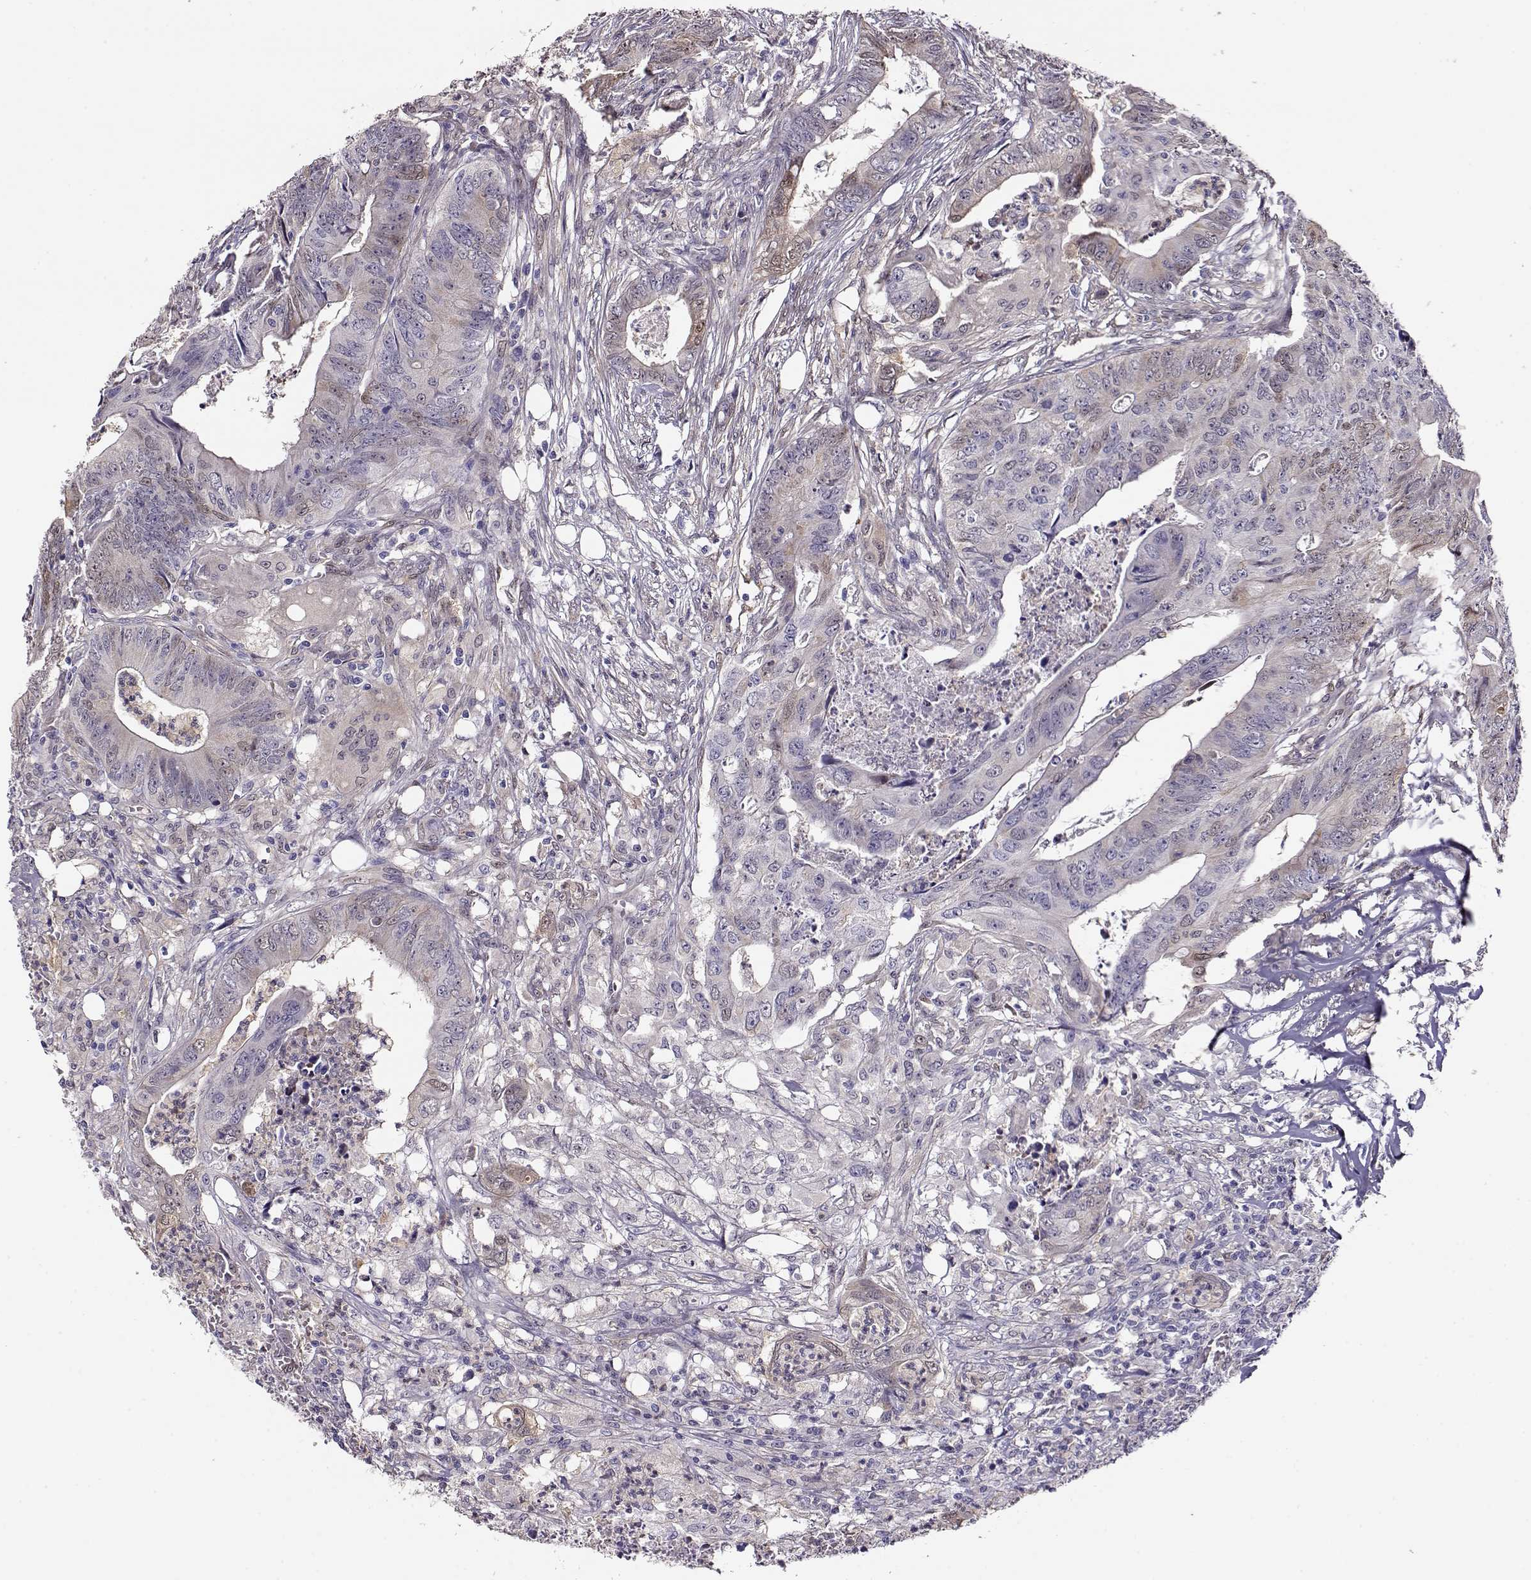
{"staining": {"intensity": "moderate", "quantity": "<25%", "location": "cytoplasmic/membranous,nuclear"}, "tissue": "colorectal cancer", "cell_type": "Tumor cells", "image_type": "cancer", "snomed": [{"axis": "morphology", "description": "Adenocarcinoma, NOS"}, {"axis": "topography", "description": "Colon"}], "caption": "DAB (3,3'-diaminobenzidine) immunohistochemical staining of colorectal adenocarcinoma reveals moderate cytoplasmic/membranous and nuclear protein expression in approximately <25% of tumor cells. (Stains: DAB in brown, nuclei in blue, Microscopy: brightfield microscopy at high magnification).", "gene": "CCR8", "patient": {"sex": "male", "age": 84}}